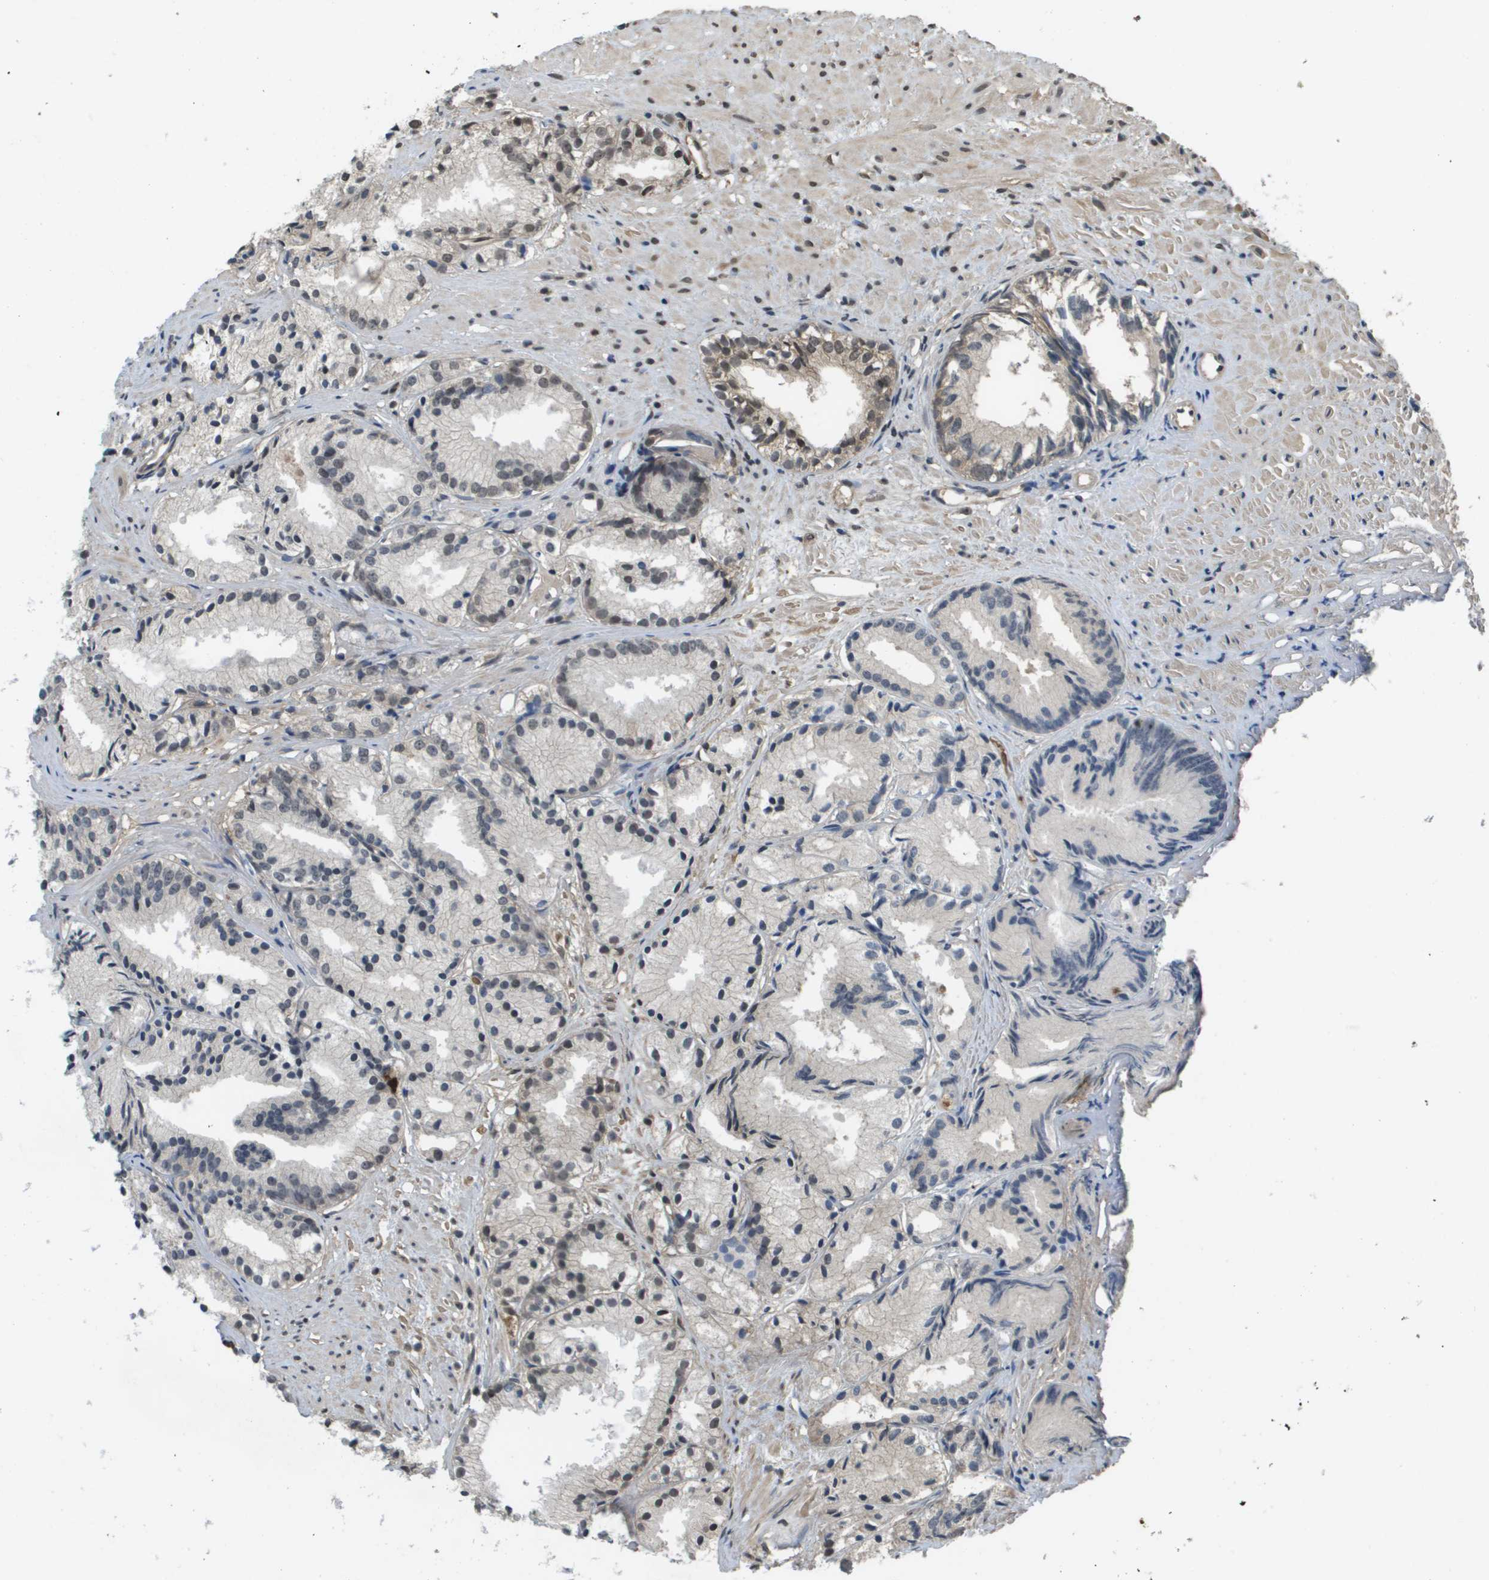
{"staining": {"intensity": "weak", "quantity": "<25%", "location": "cytoplasmic/membranous,nuclear"}, "tissue": "prostate cancer", "cell_type": "Tumor cells", "image_type": "cancer", "snomed": [{"axis": "morphology", "description": "Adenocarcinoma, Low grade"}, {"axis": "topography", "description": "Prostate"}], "caption": "This is an immunohistochemistry (IHC) image of prostate cancer. There is no positivity in tumor cells.", "gene": "NDRG2", "patient": {"sex": "male", "age": 72}}